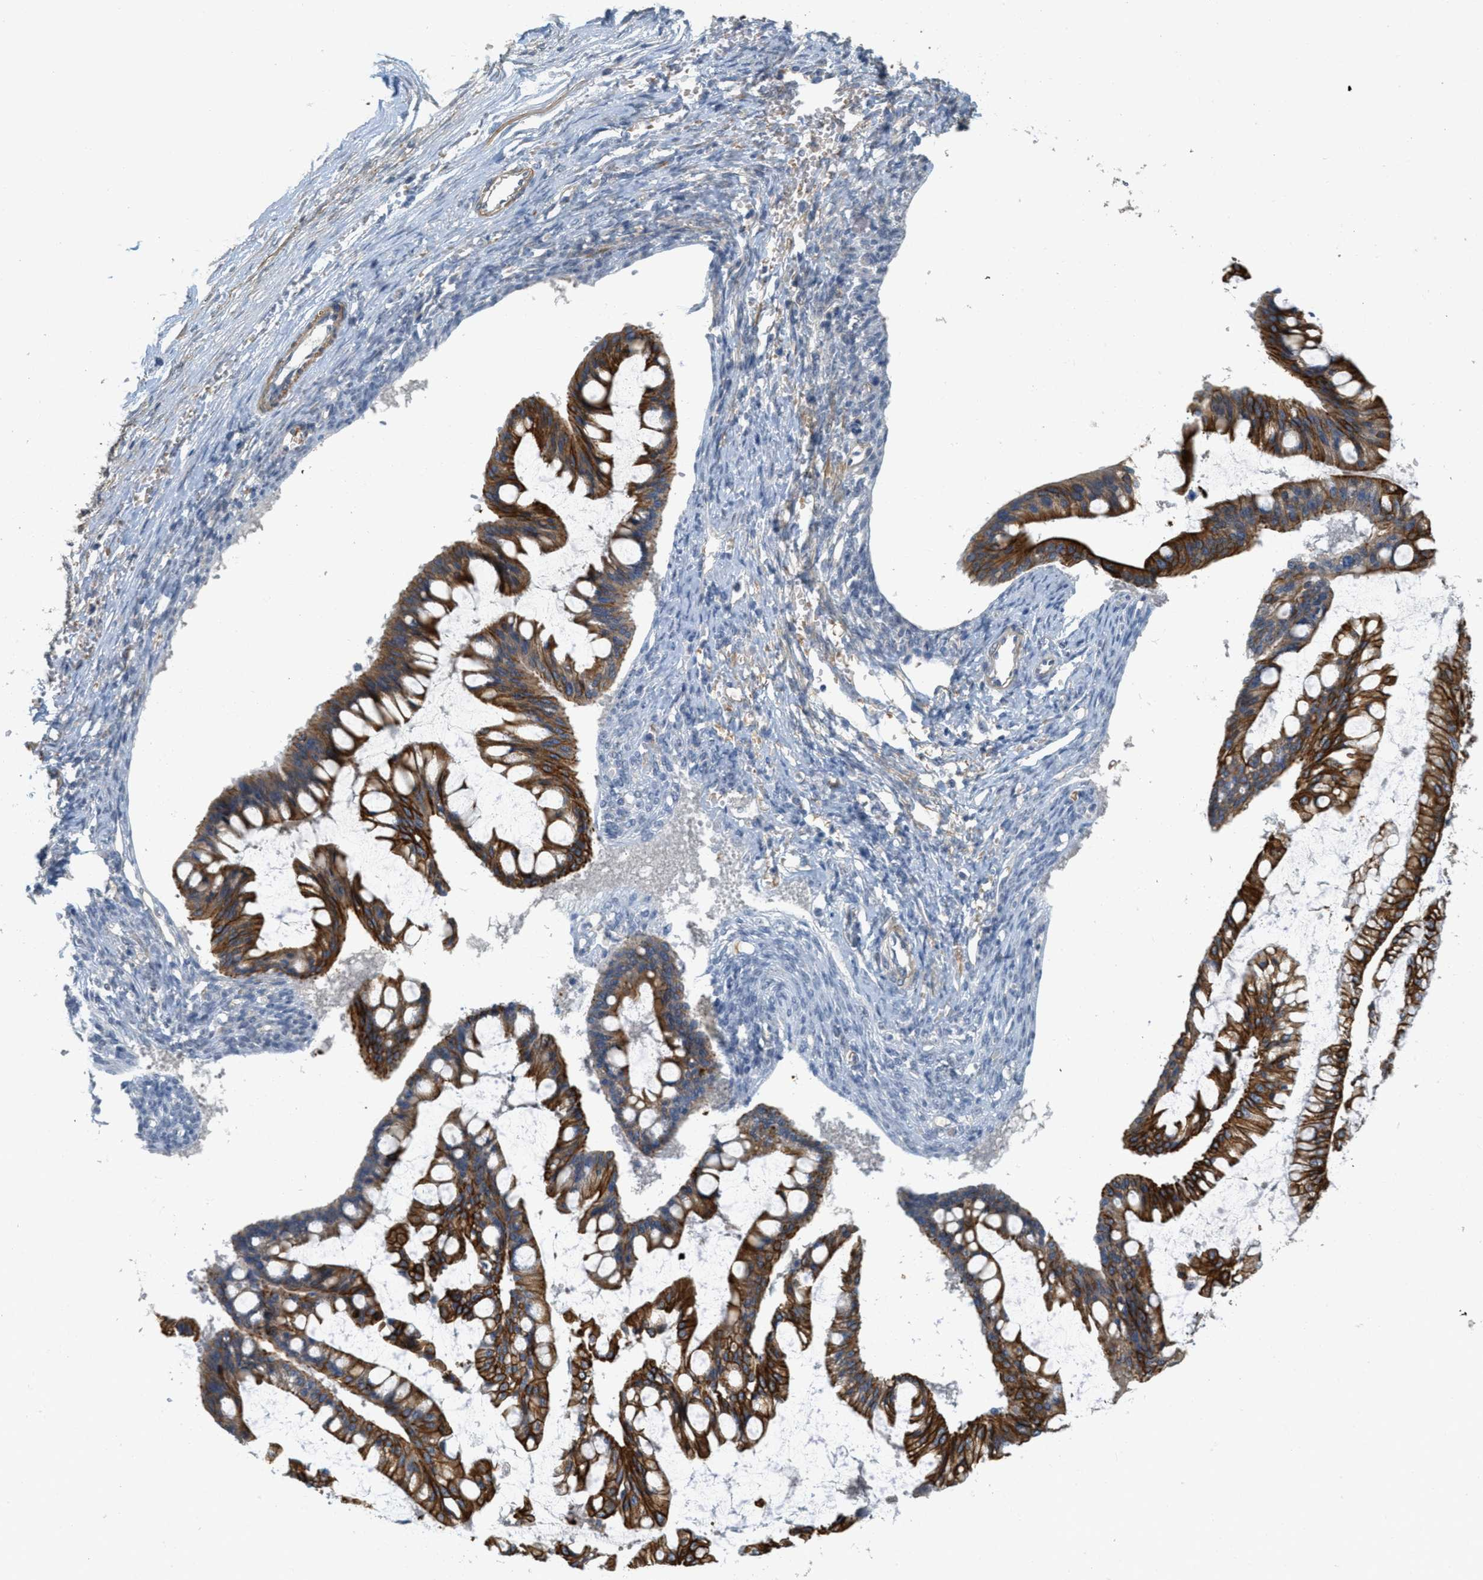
{"staining": {"intensity": "strong", "quantity": ">75%", "location": "cytoplasmic/membranous"}, "tissue": "ovarian cancer", "cell_type": "Tumor cells", "image_type": "cancer", "snomed": [{"axis": "morphology", "description": "Cystadenocarcinoma, mucinous, NOS"}, {"axis": "topography", "description": "Ovary"}], "caption": "Immunohistochemistry (DAB) staining of human ovarian cancer (mucinous cystadenocarcinoma) demonstrates strong cytoplasmic/membranous protein positivity in about >75% of tumor cells. The protein of interest is stained brown, and the nuclei are stained in blue (DAB (3,3'-diaminobenzidine) IHC with brightfield microscopy, high magnification).", "gene": "MRS2", "patient": {"sex": "female", "age": 73}}